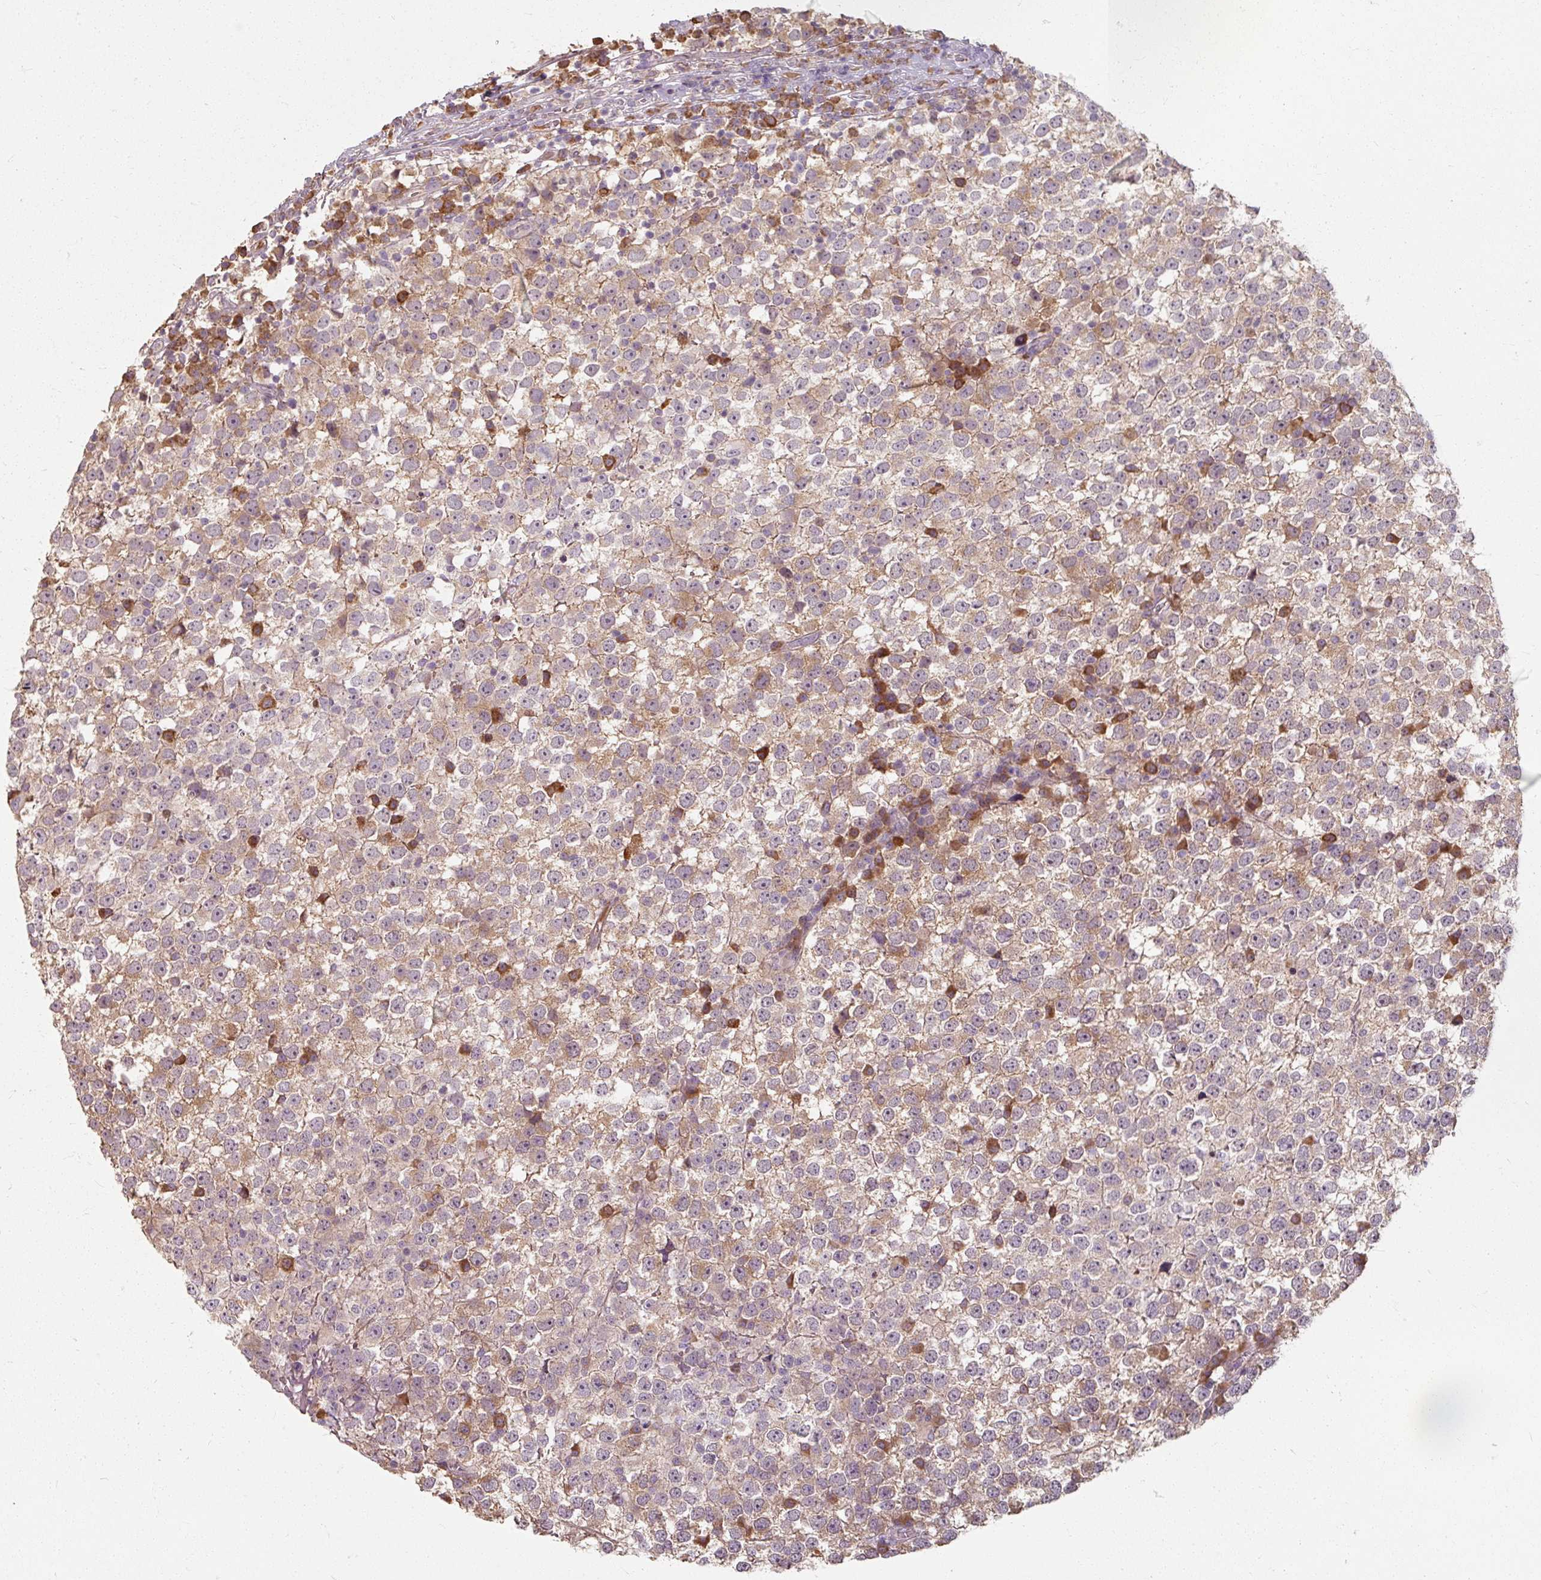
{"staining": {"intensity": "moderate", "quantity": "<25%", "location": "cytoplasmic/membranous"}, "tissue": "testis cancer", "cell_type": "Tumor cells", "image_type": "cancer", "snomed": [{"axis": "morphology", "description": "Seminoma, NOS"}, {"axis": "topography", "description": "Testis"}], "caption": "A histopathology image showing moderate cytoplasmic/membranous positivity in about <25% of tumor cells in testis cancer (seminoma), as visualized by brown immunohistochemical staining.", "gene": "TSEN54", "patient": {"sex": "male", "age": 65}}